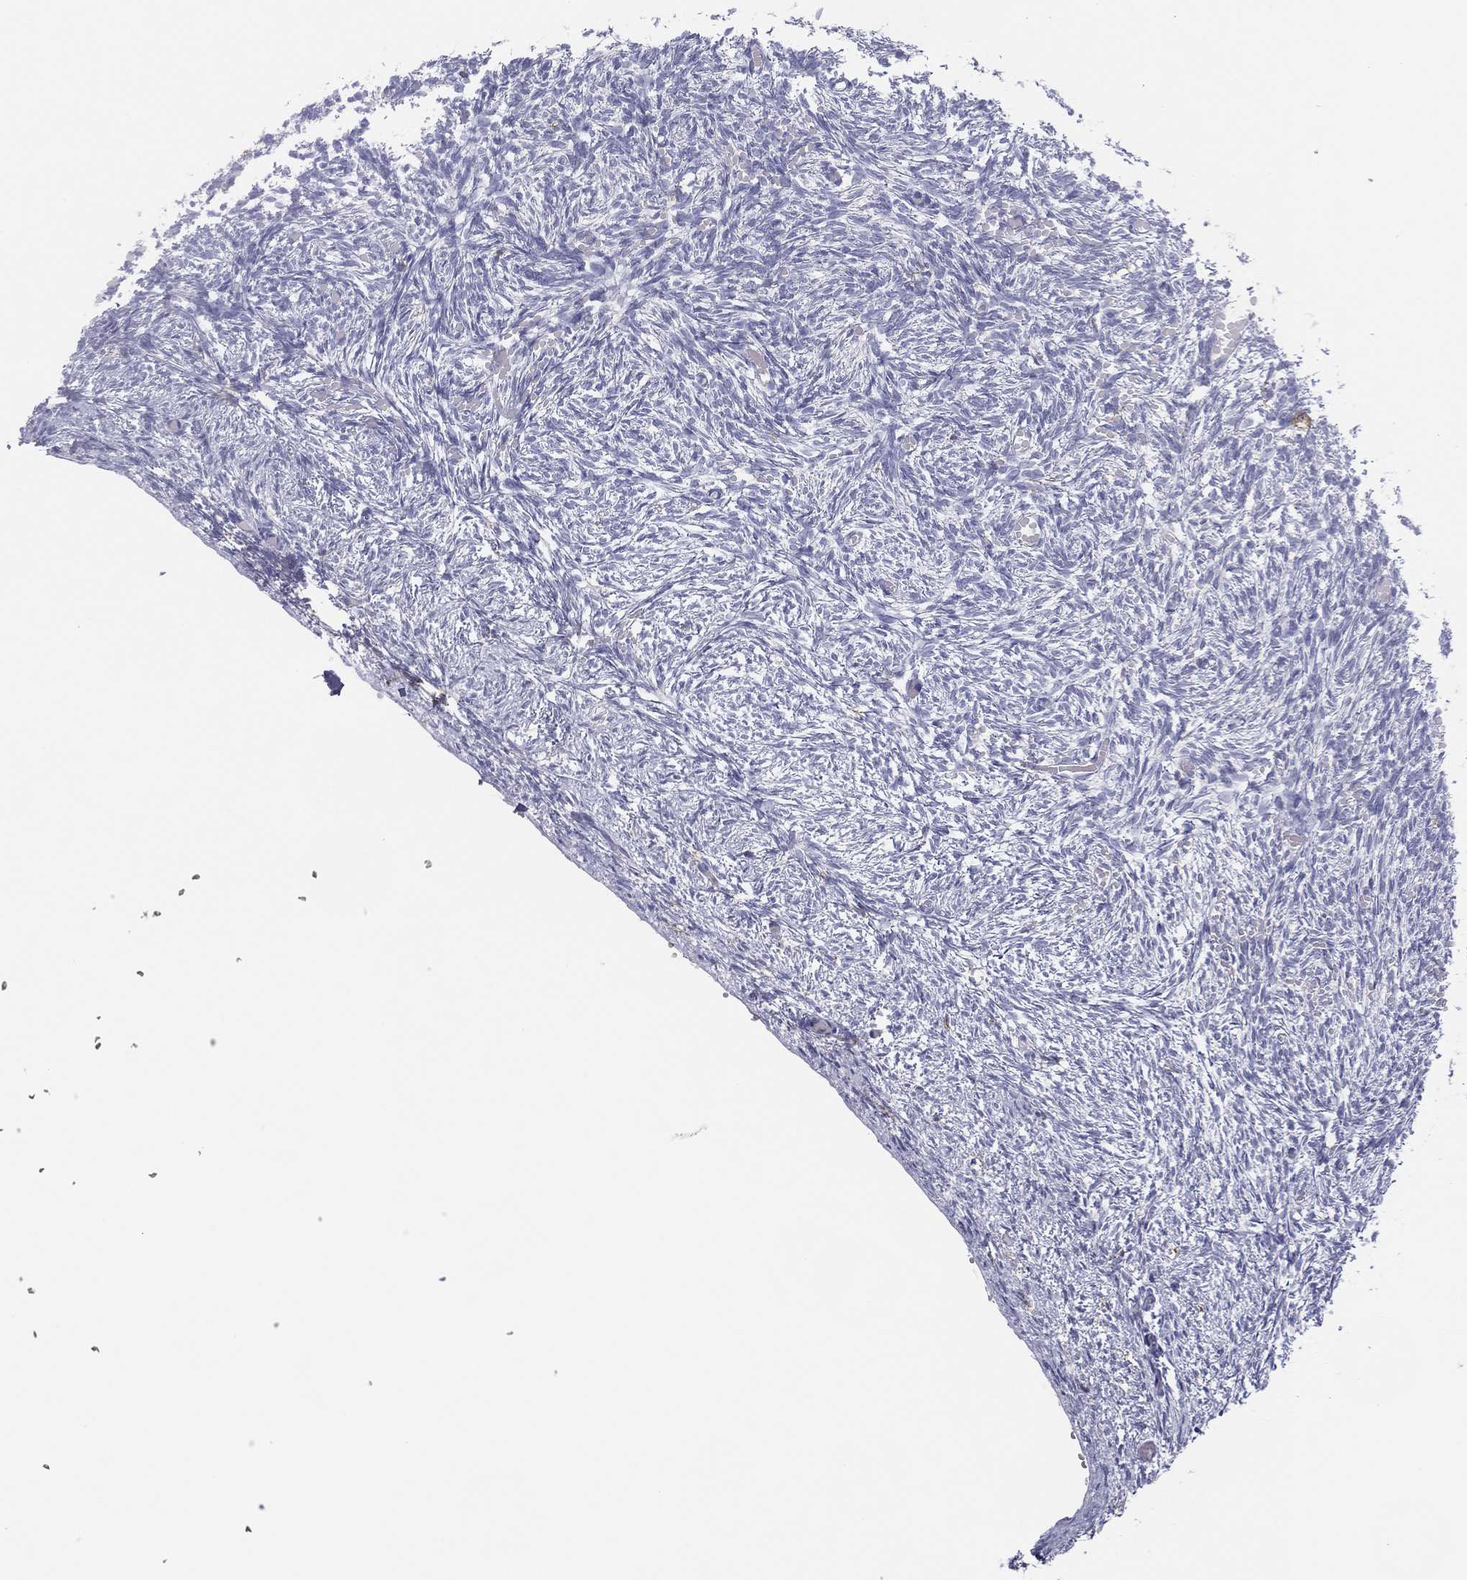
{"staining": {"intensity": "negative", "quantity": "none", "location": "none"}, "tissue": "ovary", "cell_type": "Ovarian stroma cells", "image_type": "normal", "snomed": [{"axis": "morphology", "description": "Normal tissue, NOS"}, {"axis": "topography", "description": "Ovary"}], "caption": "This is an IHC photomicrograph of normal ovary. There is no staining in ovarian stroma cells.", "gene": "SELPLG", "patient": {"sex": "female", "age": 43}}